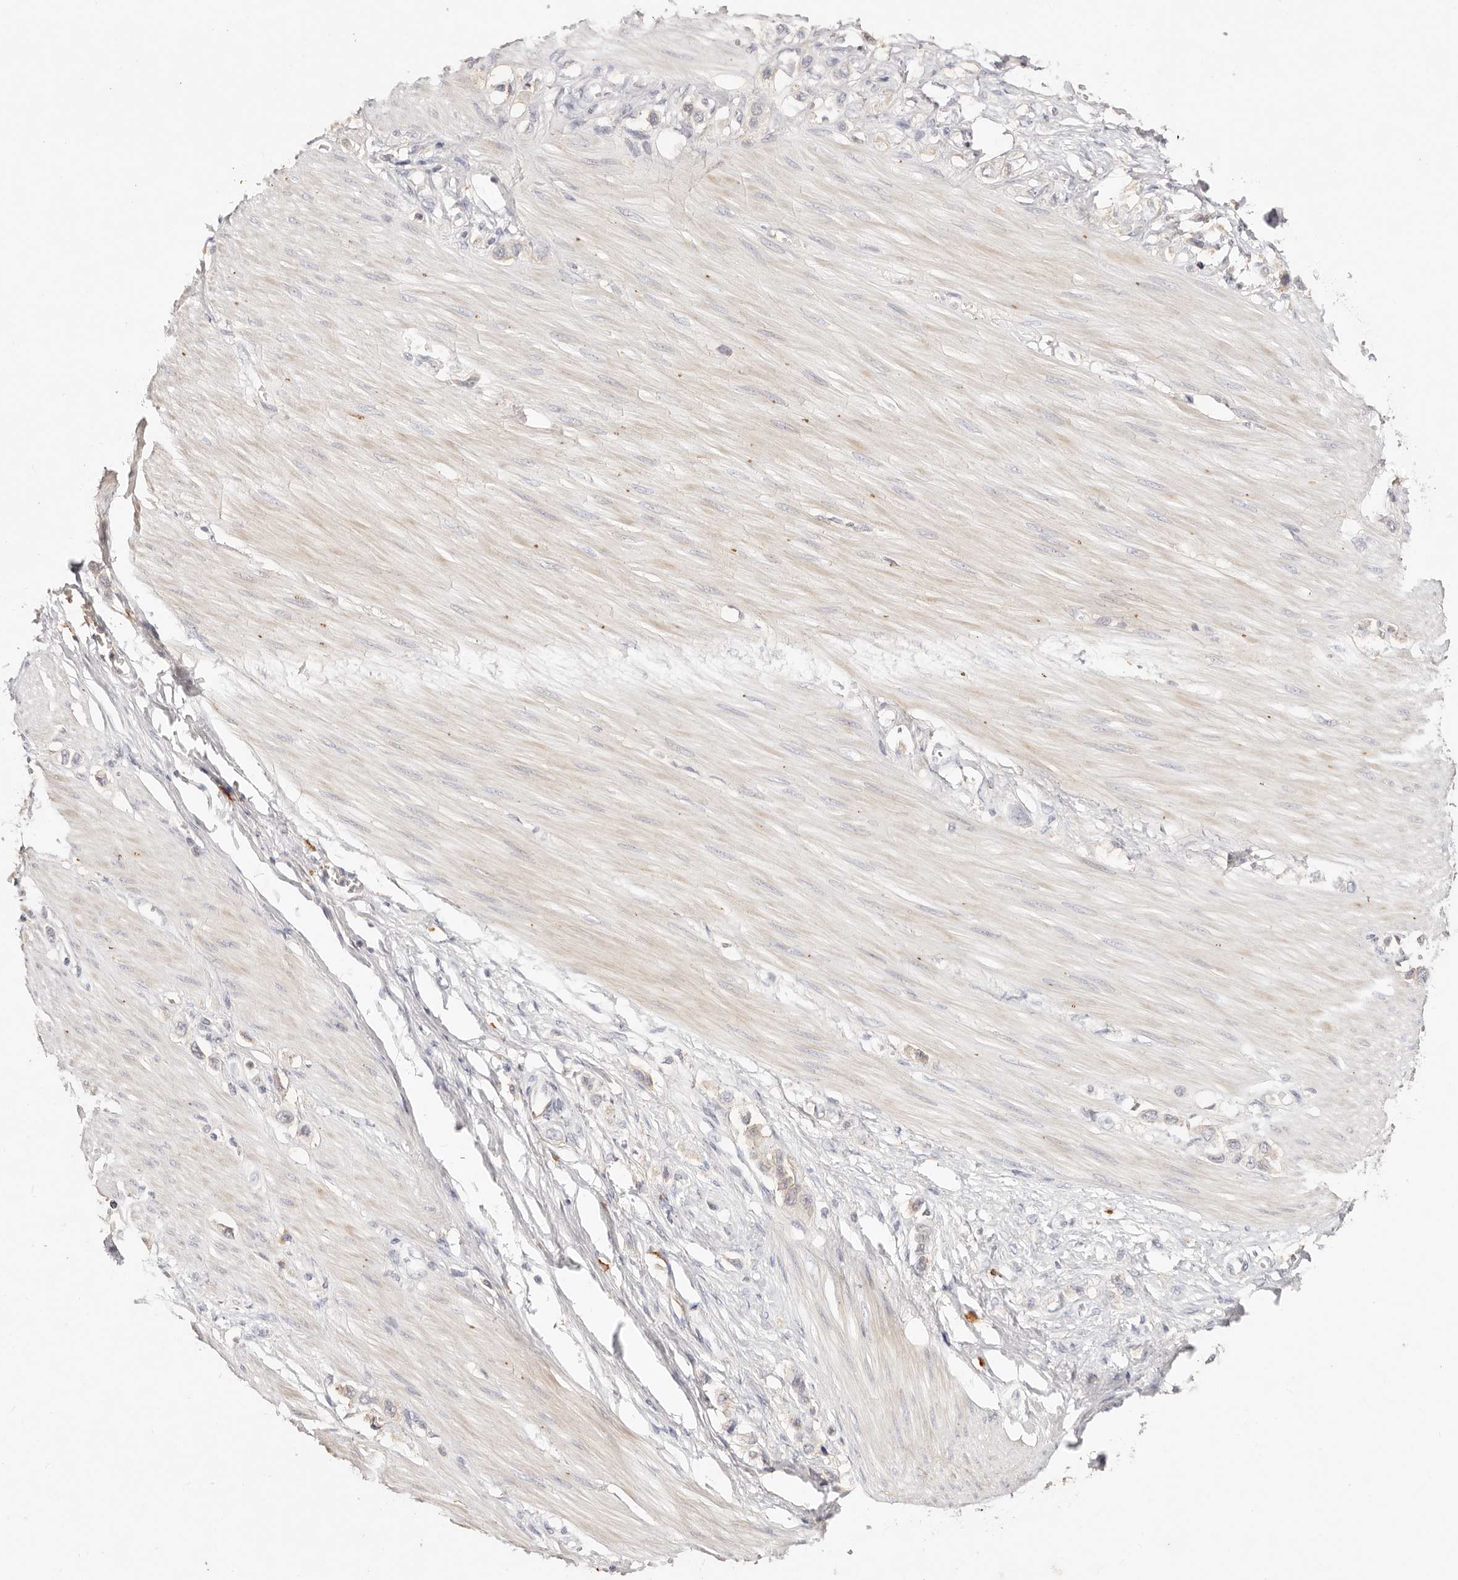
{"staining": {"intensity": "negative", "quantity": "none", "location": "none"}, "tissue": "stomach cancer", "cell_type": "Tumor cells", "image_type": "cancer", "snomed": [{"axis": "morphology", "description": "Adenocarcinoma, NOS"}, {"axis": "topography", "description": "Stomach"}], "caption": "Histopathology image shows no significant protein positivity in tumor cells of adenocarcinoma (stomach).", "gene": "CXADR", "patient": {"sex": "female", "age": 65}}